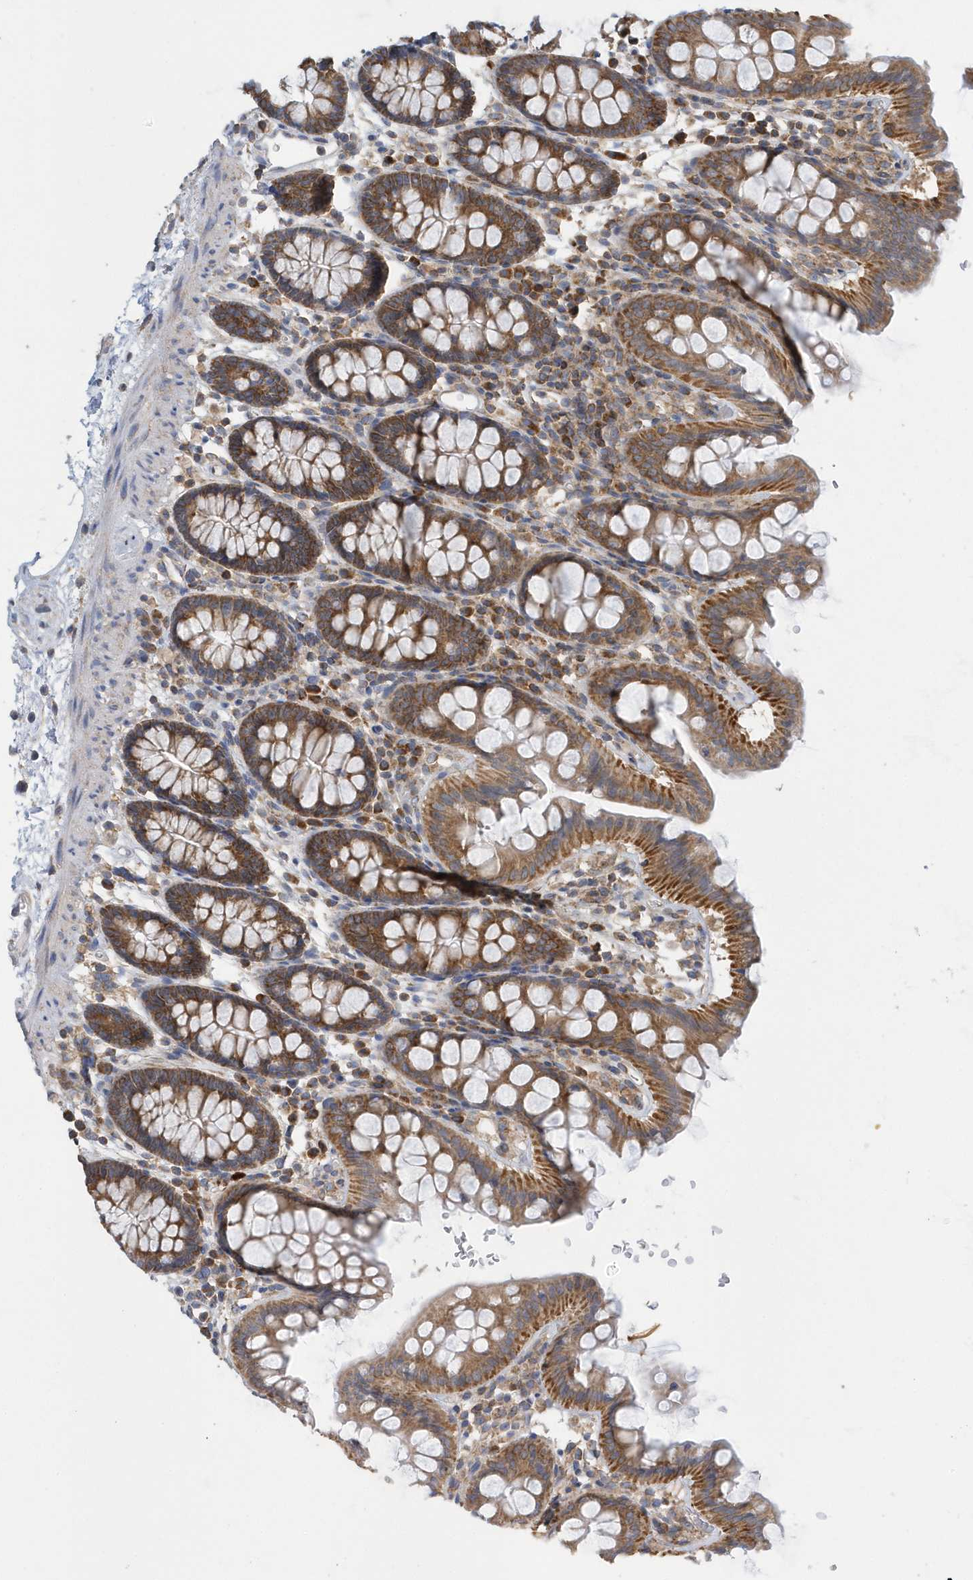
{"staining": {"intensity": "weak", "quantity": ">75%", "location": "cytoplasmic/membranous"}, "tissue": "colon", "cell_type": "Endothelial cells", "image_type": "normal", "snomed": [{"axis": "morphology", "description": "Normal tissue, NOS"}, {"axis": "topography", "description": "Colon"}], "caption": "A low amount of weak cytoplasmic/membranous positivity is seen in about >75% of endothelial cells in benign colon.", "gene": "SPATA5", "patient": {"sex": "male", "age": 75}}